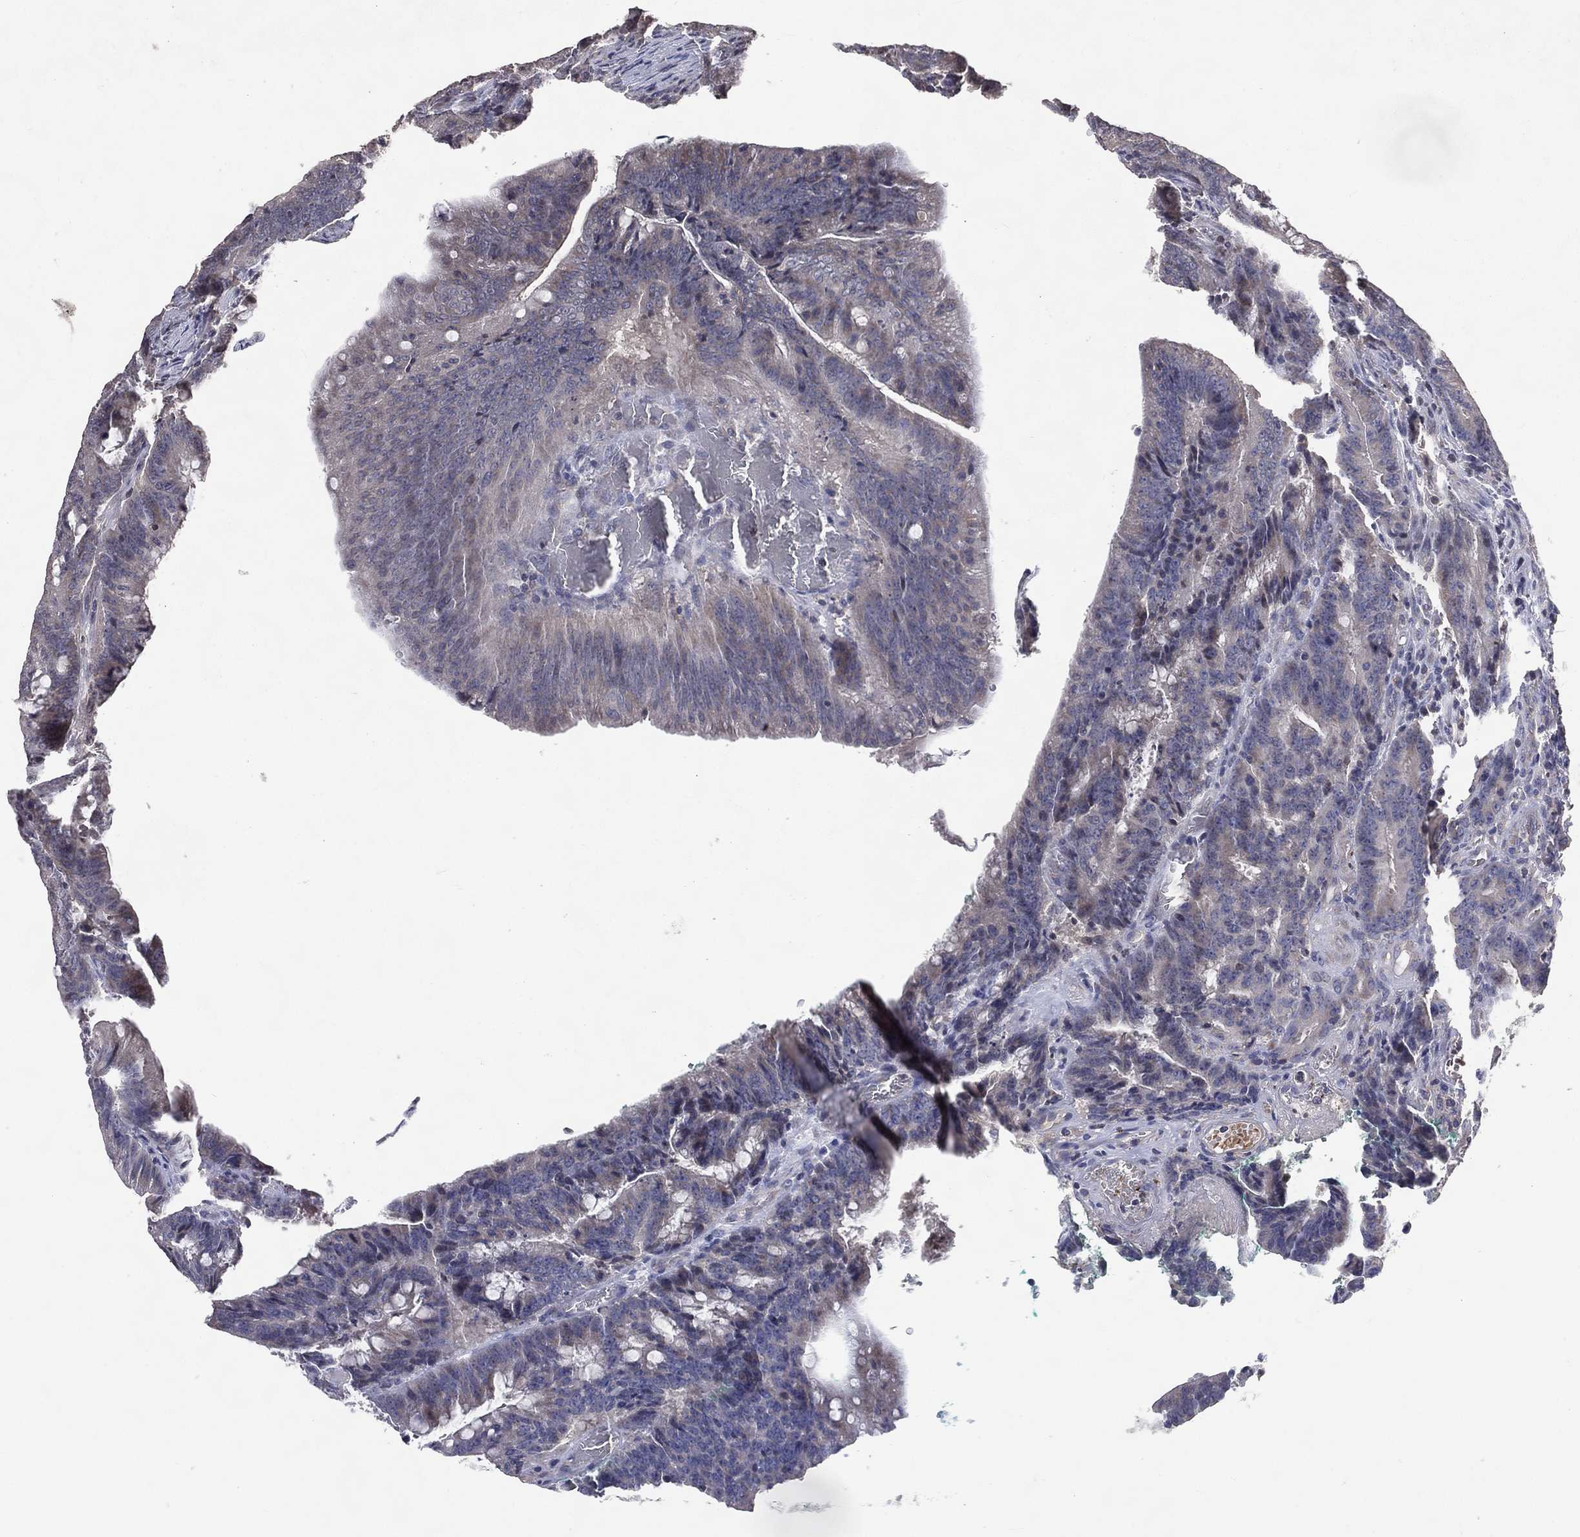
{"staining": {"intensity": "negative", "quantity": "none", "location": "none"}, "tissue": "colorectal cancer", "cell_type": "Tumor cells", "image_type": "cancer", "snomed": [{"axis": "morphology", "description": "Adenocarcinoma, NOS"}, {"axis": "topography", "description": "Colon"}], "caption": "Human colorectal cancer (adenocarcinoma) stained for a protein using IHC displays no expression in tumor cells.", "gene": "DNAH7", "patient": {"sex": "female", "age": 87}}